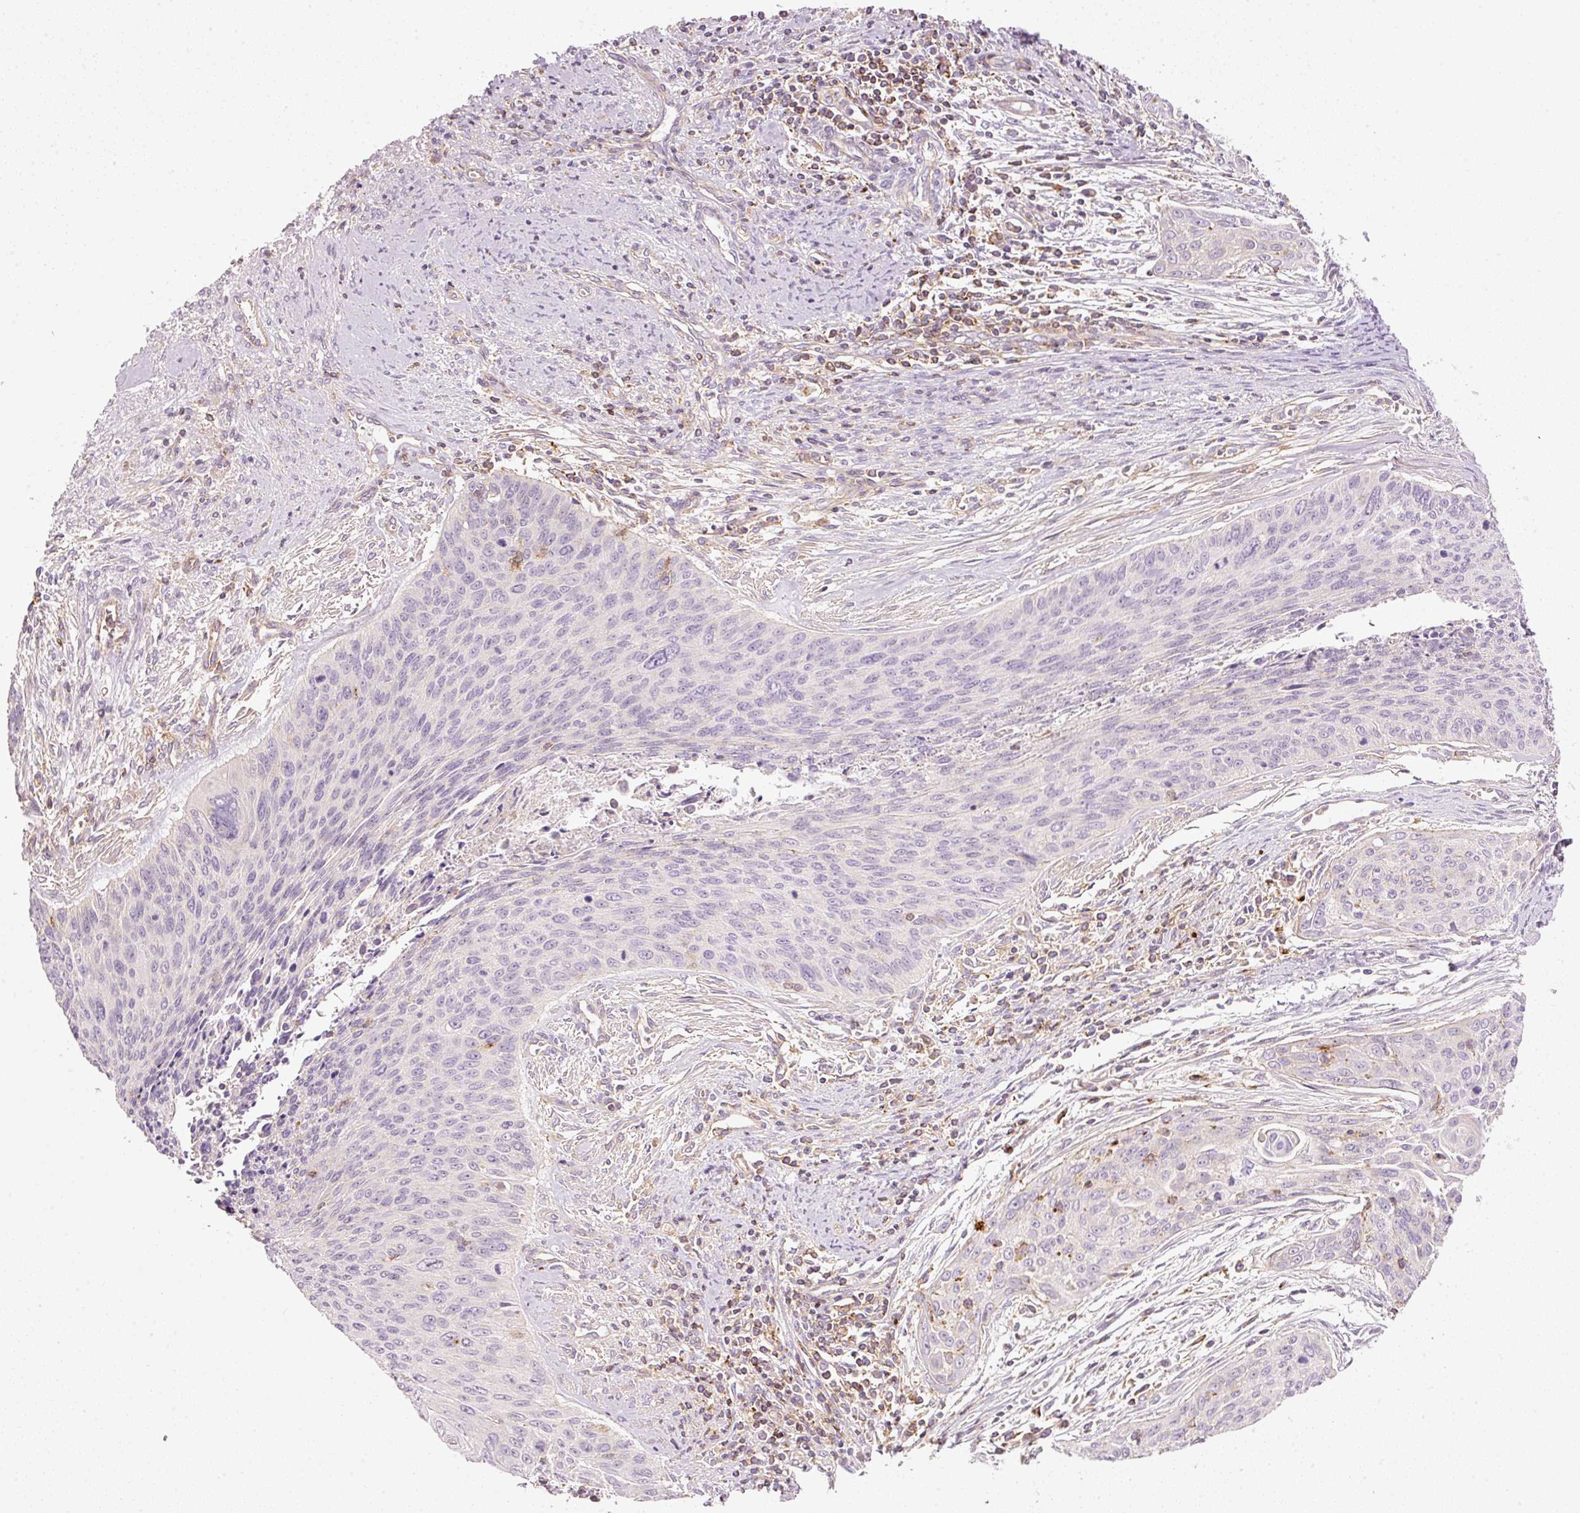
{"staining": {"intensity": "negative", "quantity": "none", "location": "none"}, "tissue": "cervical cancer", "cell_type": "Tumor cells", "image_type": "cancer", "snomed": [{"axis": "morphology", "description": "Squamous cell carcinoma, NOS"}, {"axis": "topography", "description": "Cervix"}], "caption": "Tumor cells are negative for protein expression in human cervical squamous cell carcinoma. (Brightfield microscopy of DAB (3,3'-diaminobenzidine) IHC at high magnification).", "gene": "SIPA1", "patient": {"sex": "female", "age": 55}}